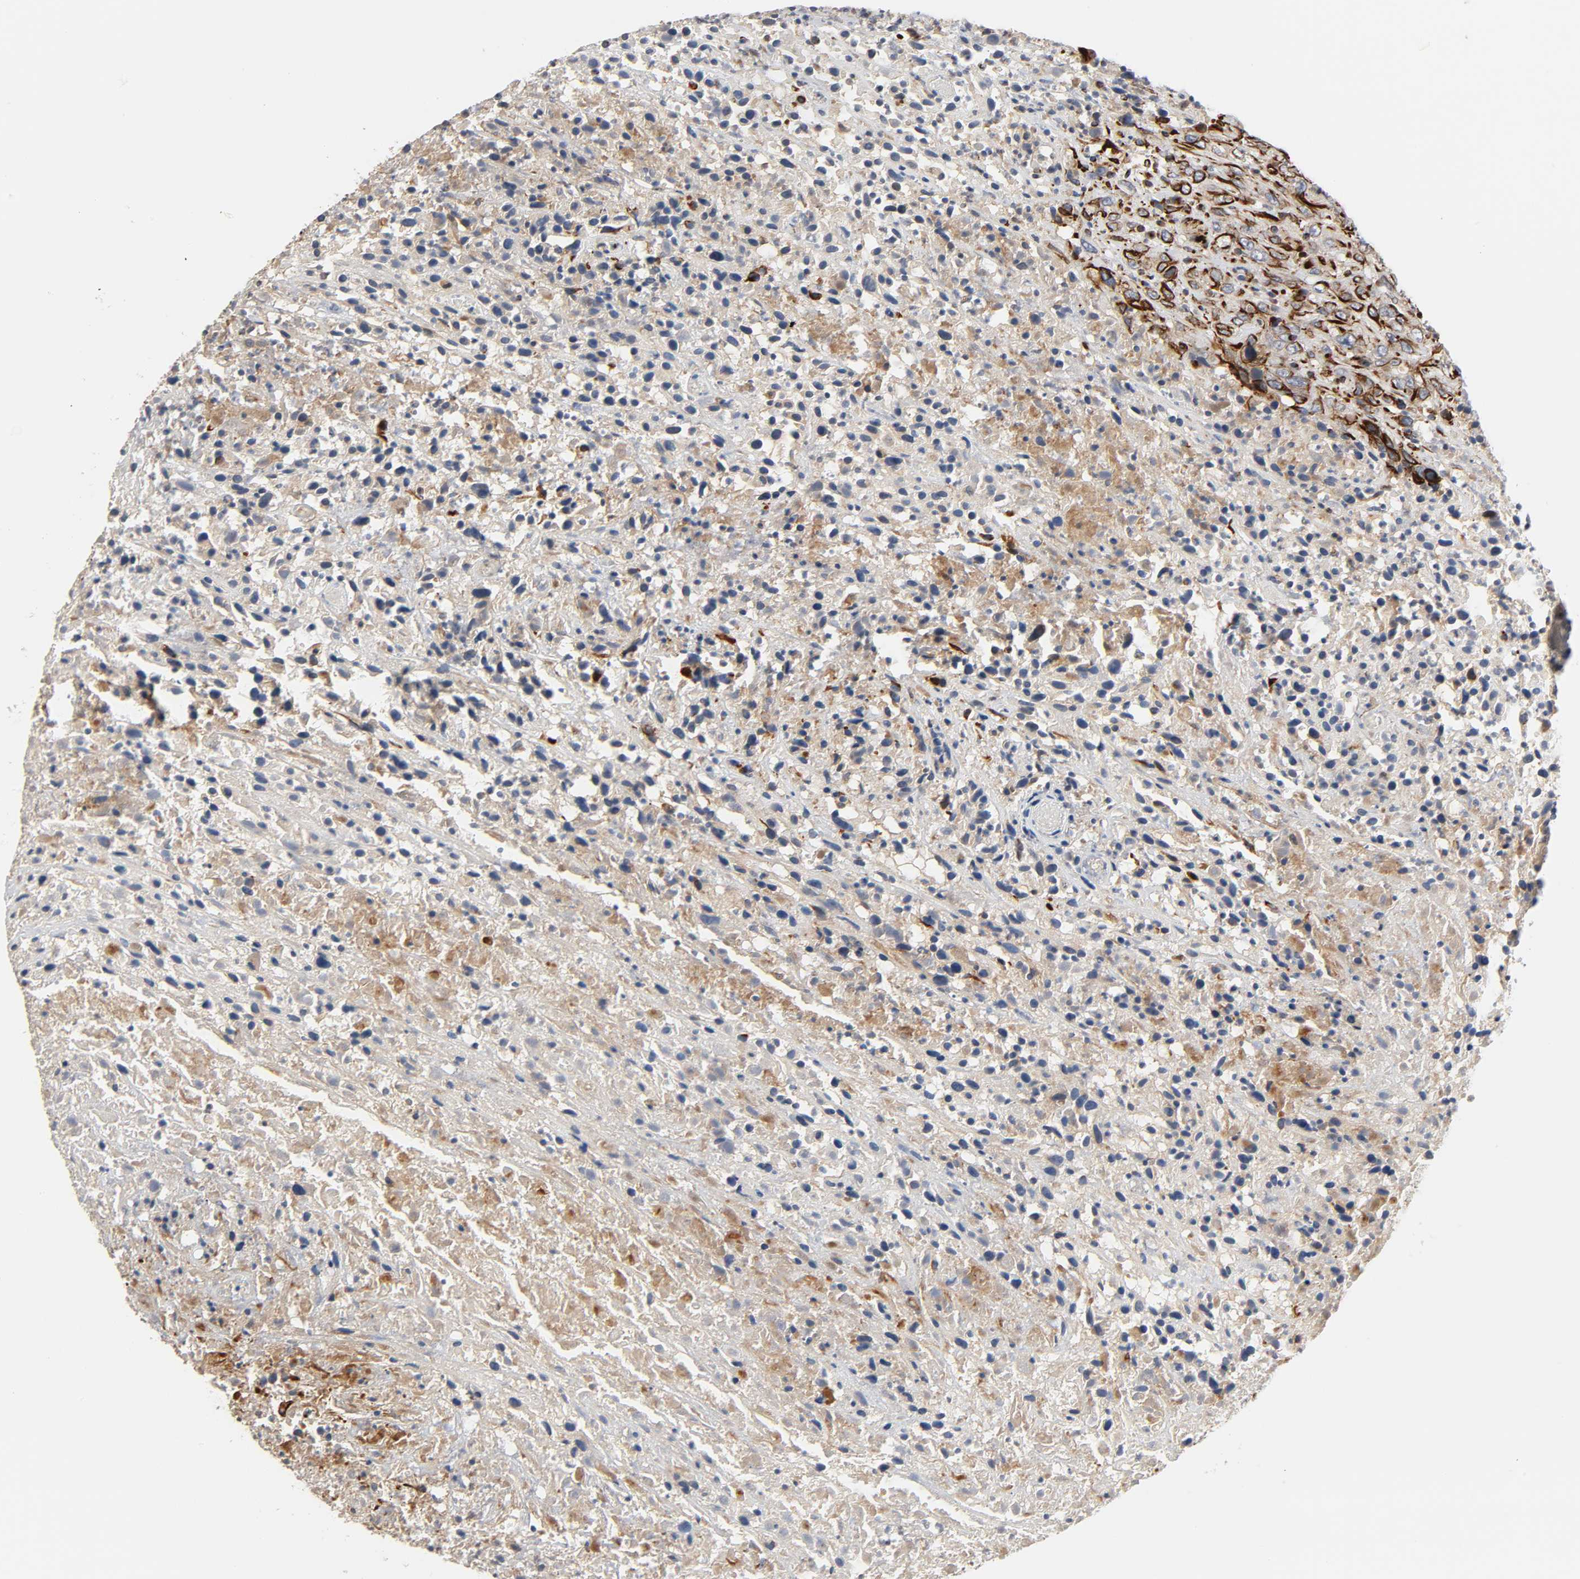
{"staining": {"intensity": "strong", "quantity": ">75%", "location": "cytoplasmic/membranous"}, "tissue": "urothelial cancer", "cell_type": "Tumor cells", "image_type": "cancer", "snomed": [{"axis": "morphology", "description": "Urothelial carcinoma, High grade"}, {"axis": "topography", "description": "Urinary bladder"}], "caption": "Immunohistochemical staining of human urothelial cancer displays high levels of strong cytoplasmic/membranous expression in about >75% of tumor cells.", "gene": "FAM118A", "patient": {"sex": "male", "age": 61}}